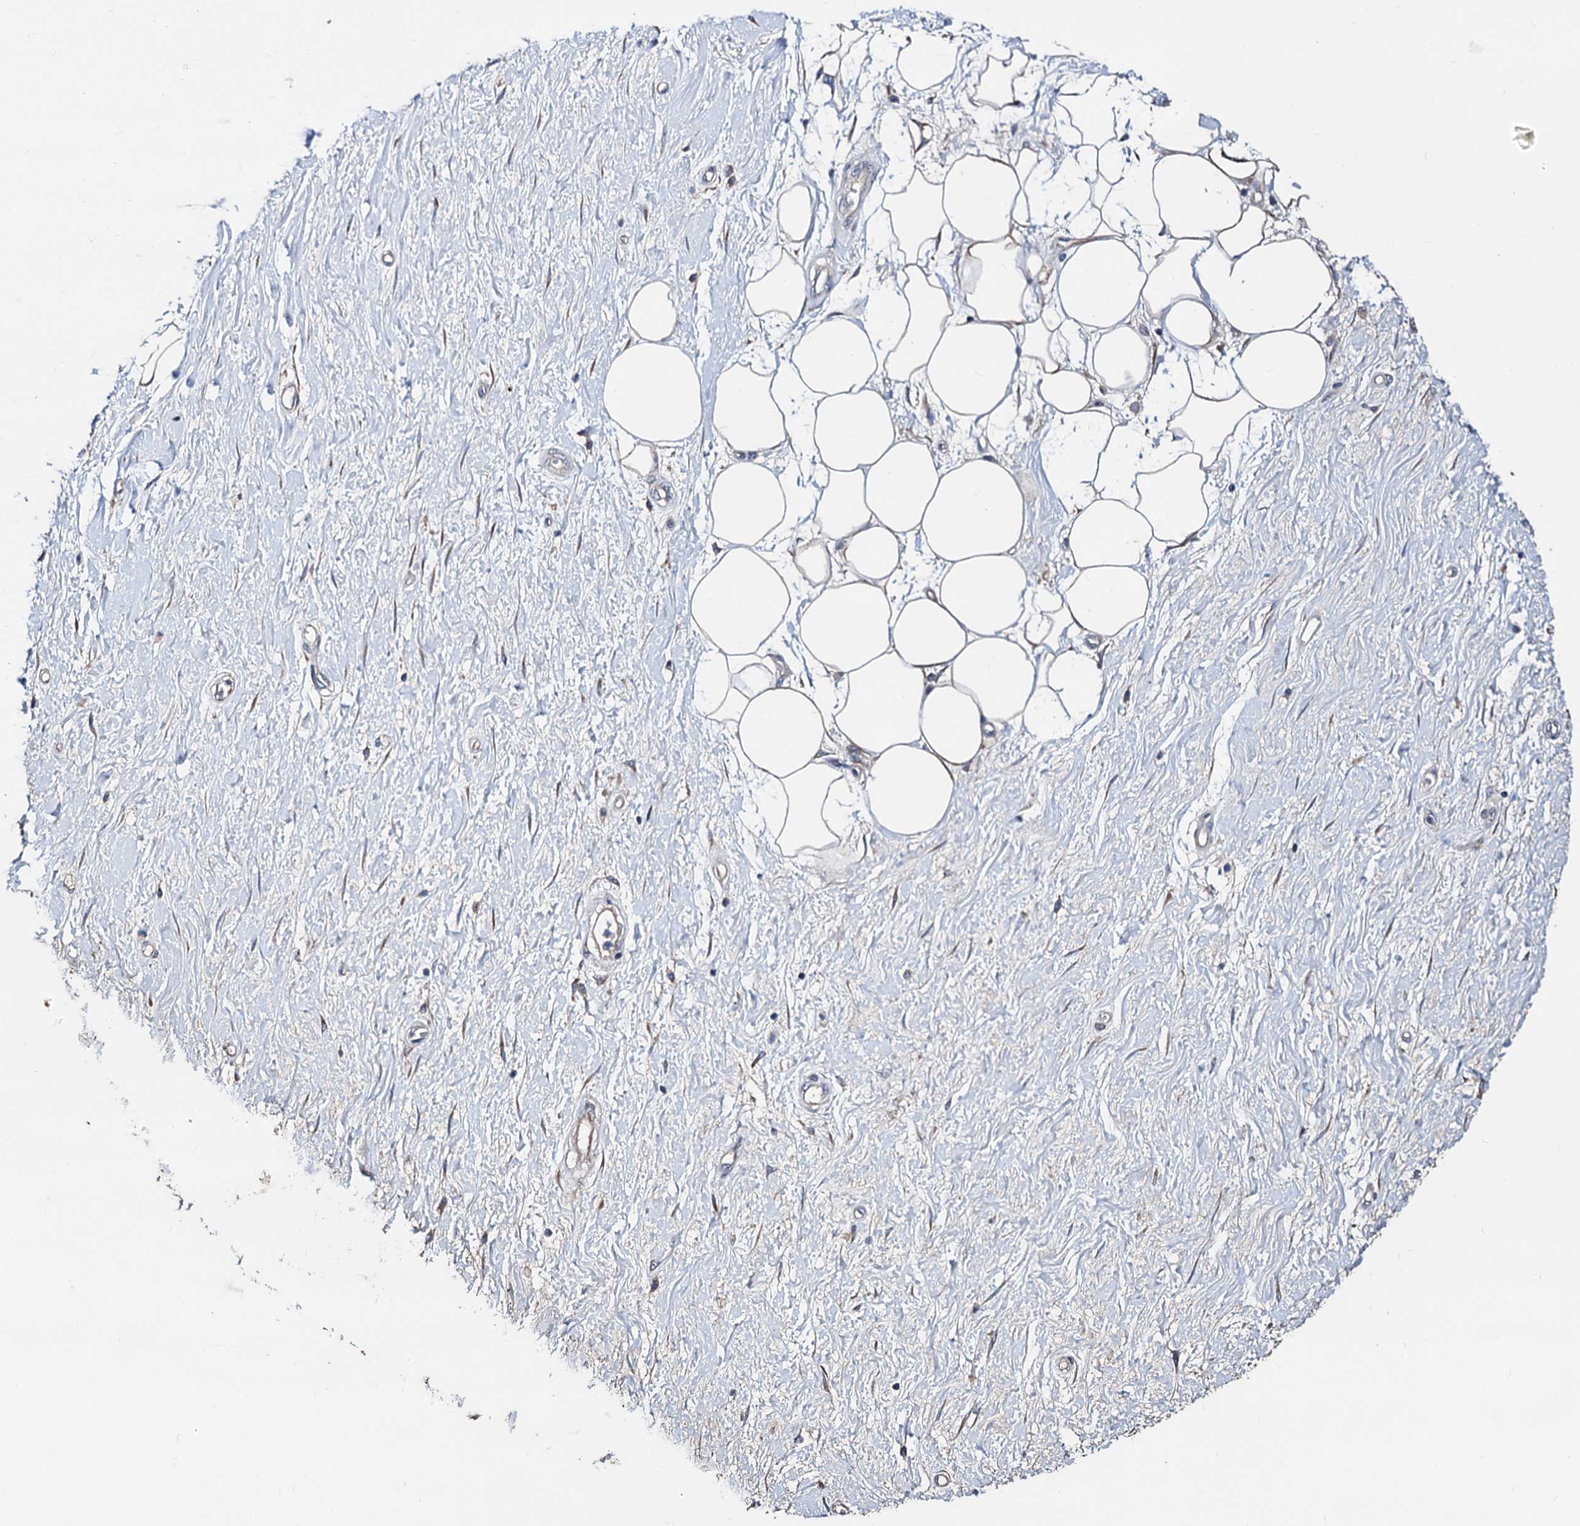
{"staining": {"intensity": "negative", "quantity": "none", "location": "none"}, "tissue": "adipose tissue", "cell_type": "Adipocytes", "image_type": "normal", "snomed": [{"axis": "morphology", "description": "Normal tissue, NOS"}, {"axis": "morphology", "description": "Adenocarcinoma, NOS"}, {"axis": "topography", "description": "Pancreas"}, {"axis": "topography", "description": "Peripheral nerve tissue"}], "caption": "There is no significant positivity in adipocytes of adipose tissue.", "gene": "AKAP11", "patient": {"sex": "male", "age": 59}}